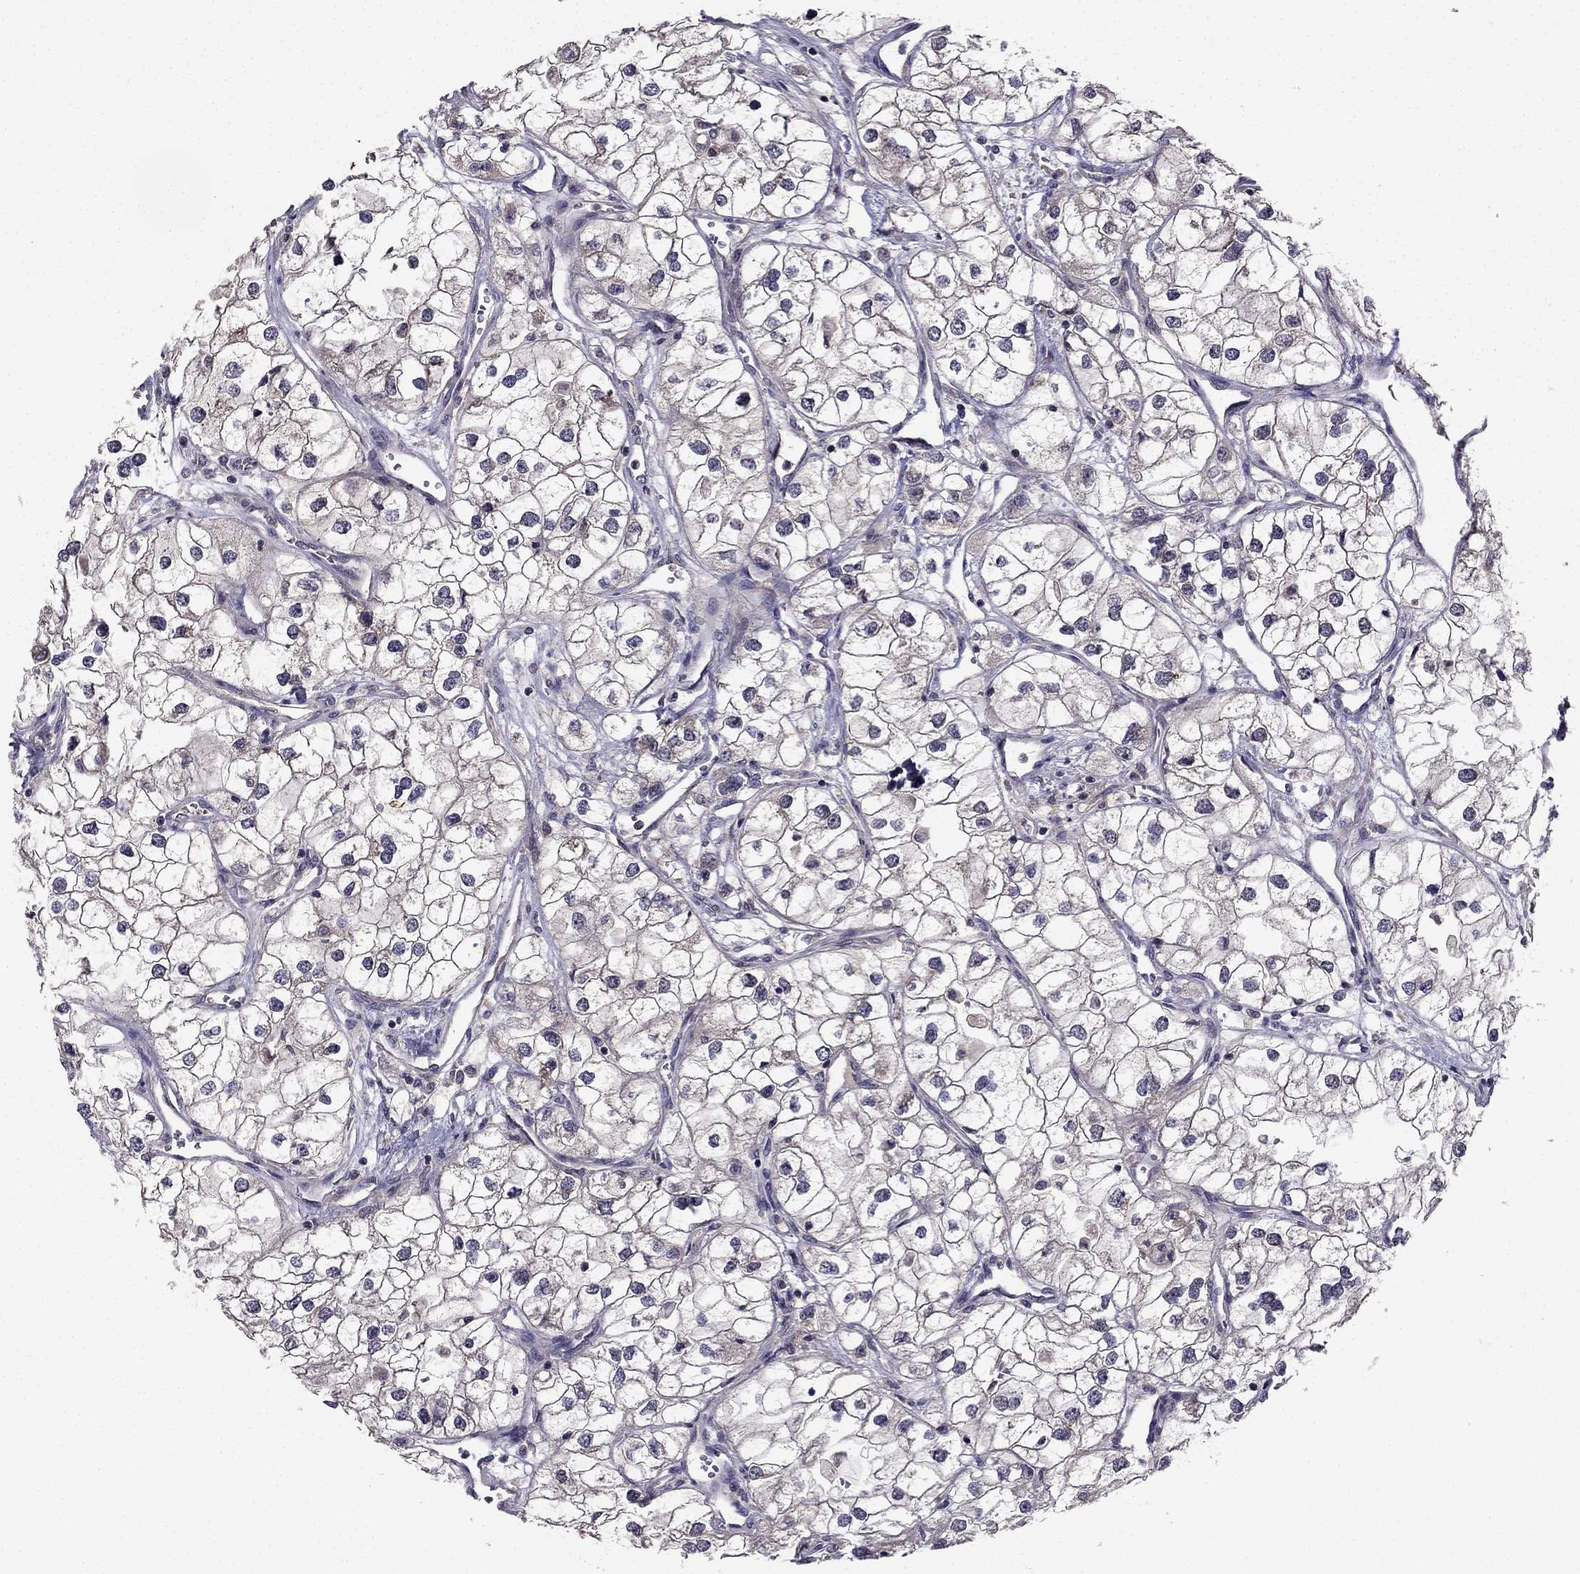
{"staining": {"intensity": "negative", "quantity": "none", "location": "none"}, "tissue": "renal cancer", "cell_type": "Tumor cells", "image_type": "cancer", "snomed": [{"axis": "morphology", "description": "Adenocarcinoma, NOS"}, {"axis": "topography", "description": "Kidney"}], "caption": "Immunohistochemistry (IHC) of renal cancer (adenocarcinoma) reveals no positivity in tumor cells. (DAB immunohistochemistry with hematoxylin counter stain).", "gene": "STXBP5", "patient": {"sex": "male", "age": 59}}